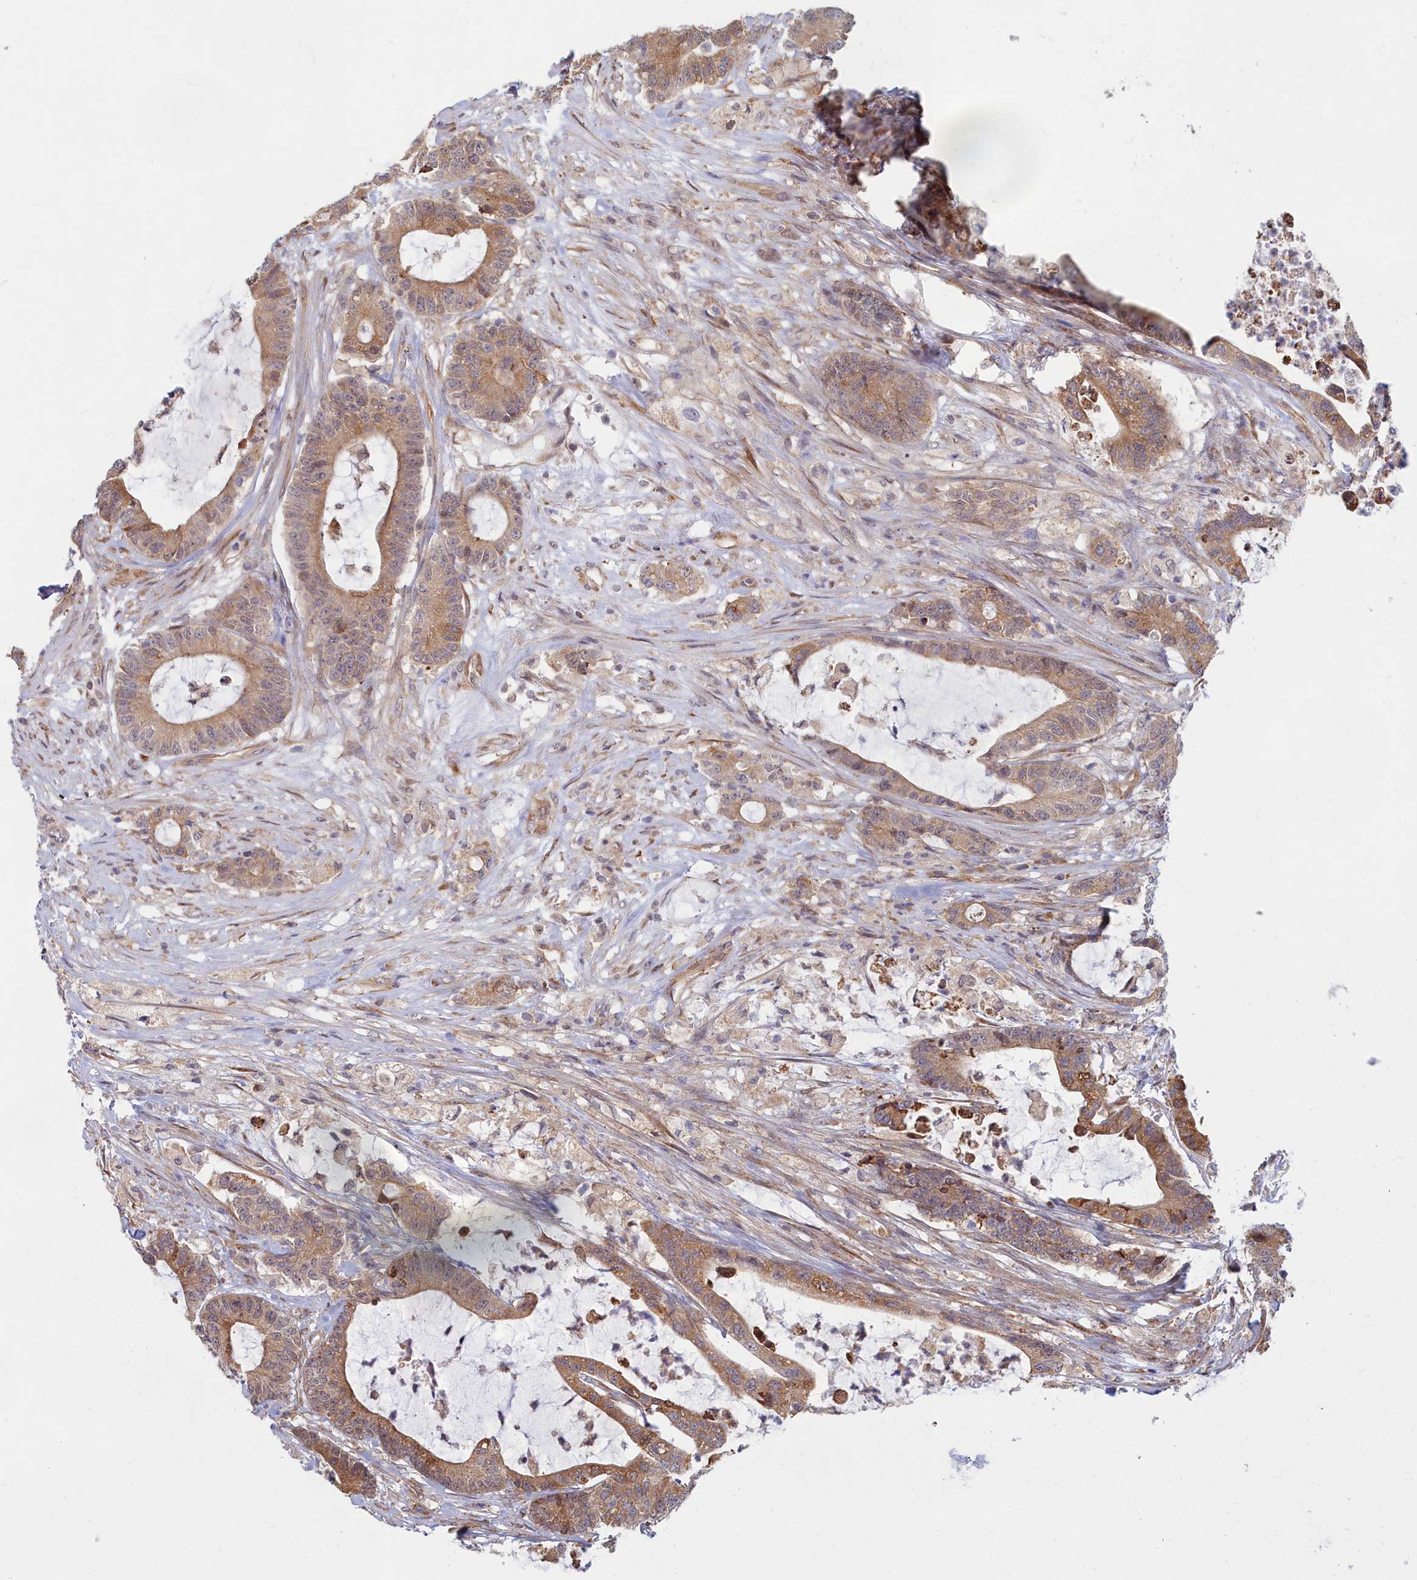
{"staining": {"intensity": "moderate", "quantity": ">75%", "location": "cytoplasmic/membranous"}, "tissue": "colorectal cancer", "cell_type": "Tumor cells", "image_type": "cancer", "snomed": [{"axis": "morphology", "description": "Adenocarcinoma, NOS"}, {"axis": "topography", "description": "Colon"}], "caption": "Immunohistochemistry (DAB (3,3'-diaminobenzidine)) staining of colorectal cancer shows moderate cytoplasmic/membranous protein staining in approximately >75% of tumor cells. The staining was performed using DAB to visualize the protein expression in brown, while the nuclei were stained in blue with hematoxylin (Magnification: 20x).", "gene": "MAK16", "patient": {"sex": "female", "age": 84}}